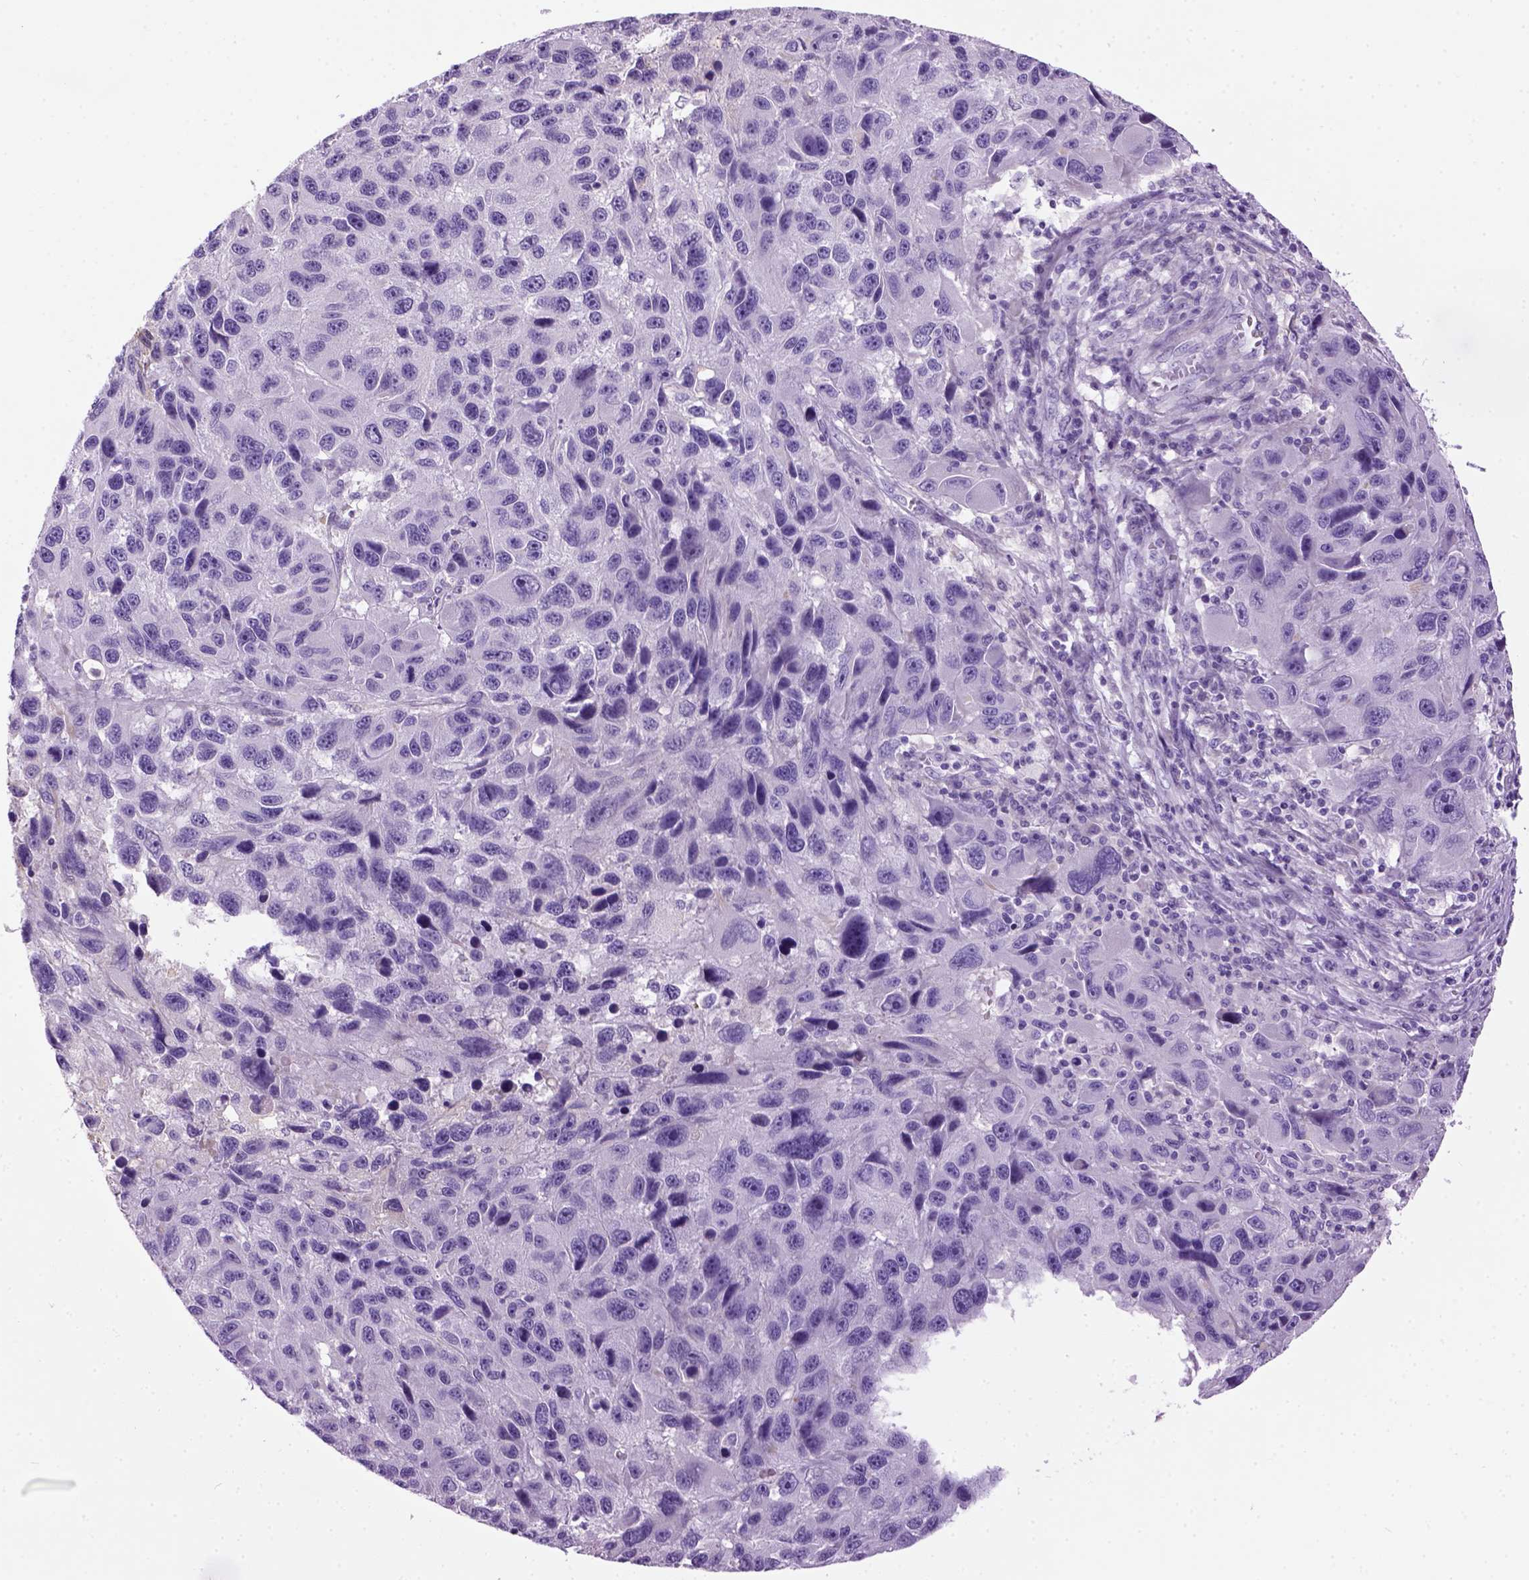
{"staining": {"intensity": "negative", "quantity": "none", "location": "none"}, "tissue": "melanoma", "cell_type": "Tumor cells", "image_type": "cancer", "snomed": [{"axis": "morphology", "description": "Malignant melanoma, NOS"}, {"axis": "topography", "description": "Skin"}], "caption": "IHC histopathology image of melanoma stained for a protein (brown), which reveals no positivity in tumor cells.", "gene": "GABRB2", "patient": {"sex": "male", "age": 53}}